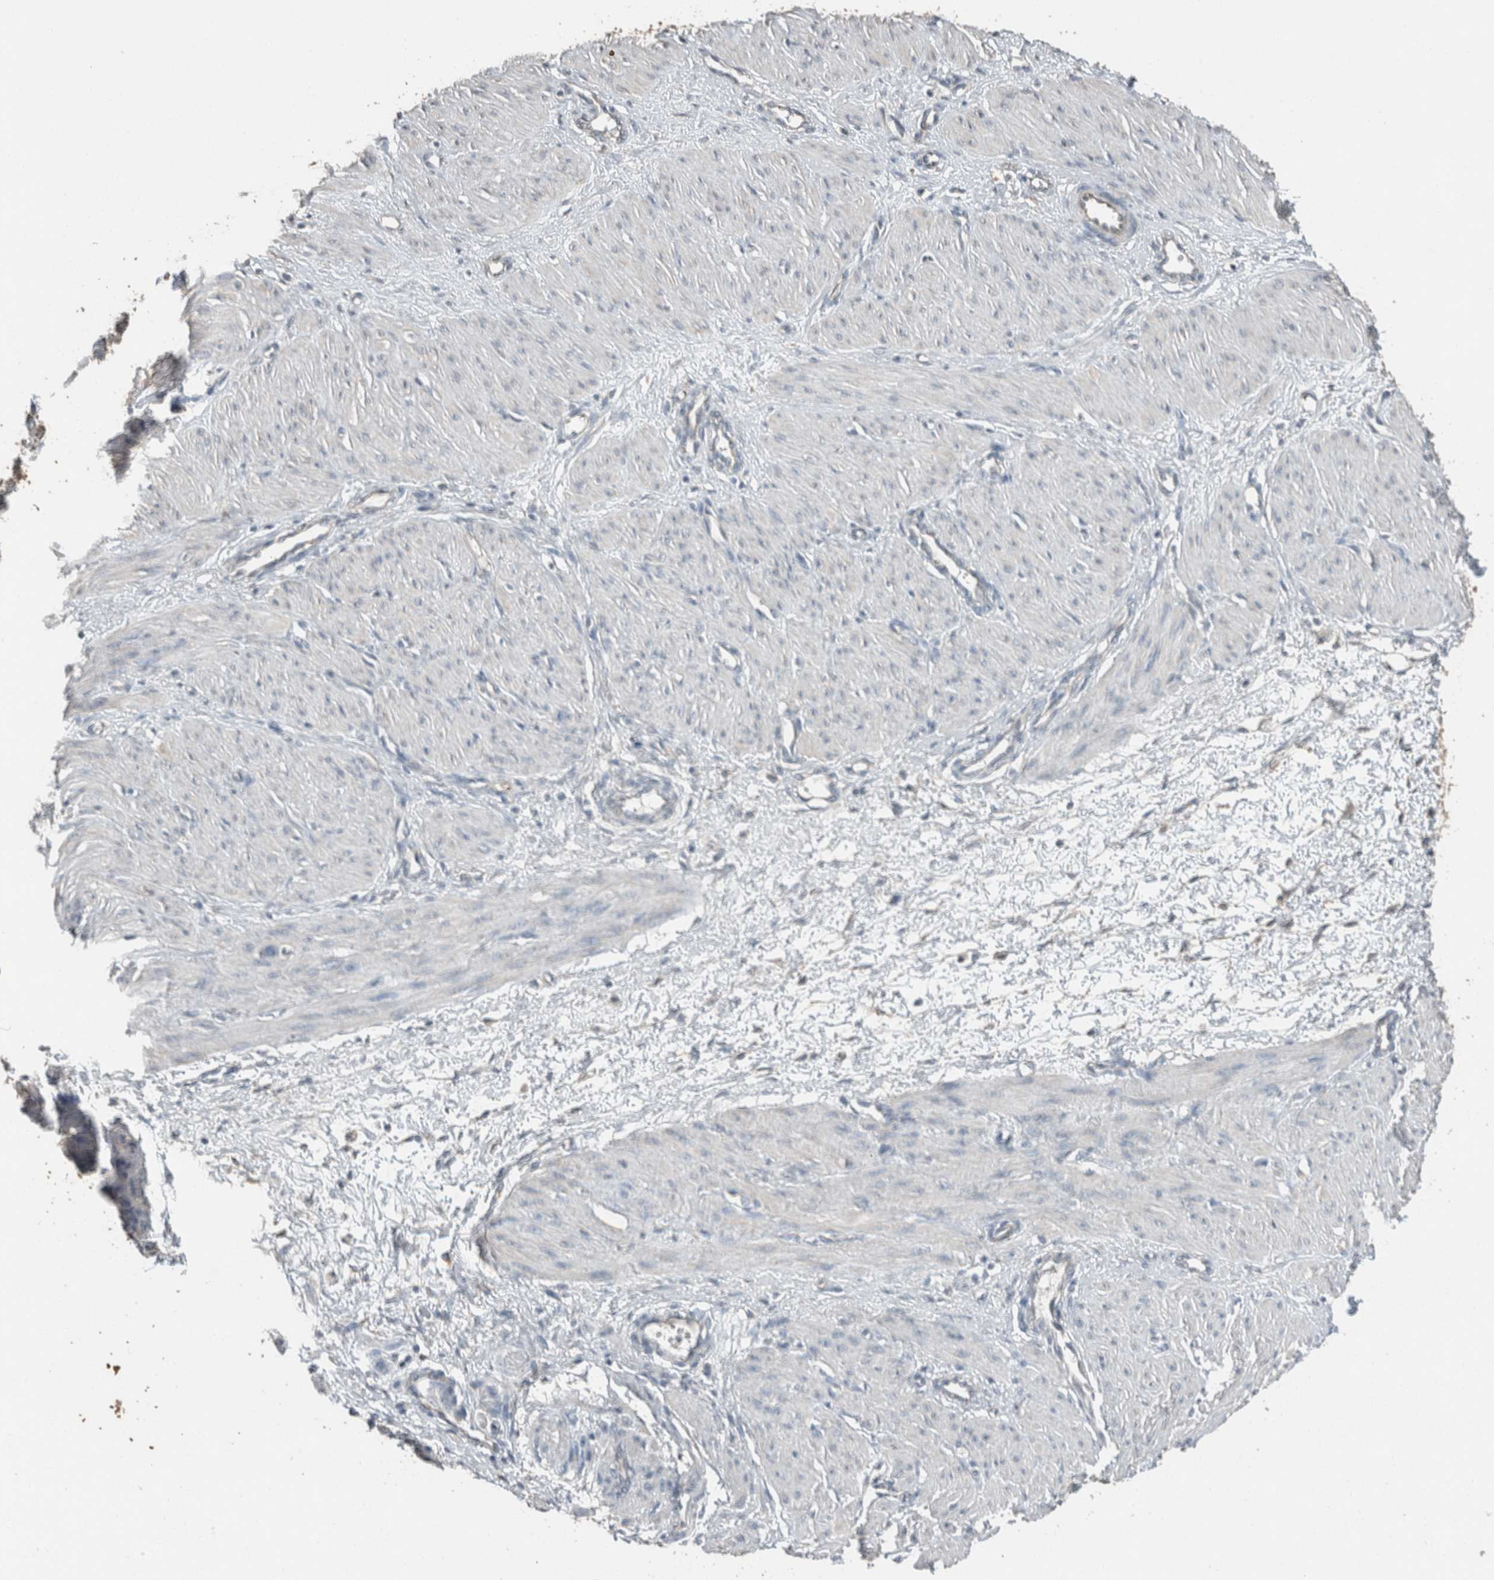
{"staining": {"intensity": "weak", "quantity": "25%-75%", "location": "cytoplasmic/membranous"}, "tissue": "smooth muscle", "cell_type": "Smooth muscle cells", "image_type": "normal", "snomed": [{"axis": "morphology", "description": "Normal tissue, NOS"}, {"axis": "topography", "description": "Endometrium"}], "caption": "Benign smooth muscle was stained to show a protein in brown. There is low levels of weak cytoplasmic/membranous expression in about 25%-75% of smooth muscle cells. The protein of interest is shown in brown color, while the nuclei are stained blue.", "gene": "ACVR2B", "patient": {"sex": "female", "age": 33}}